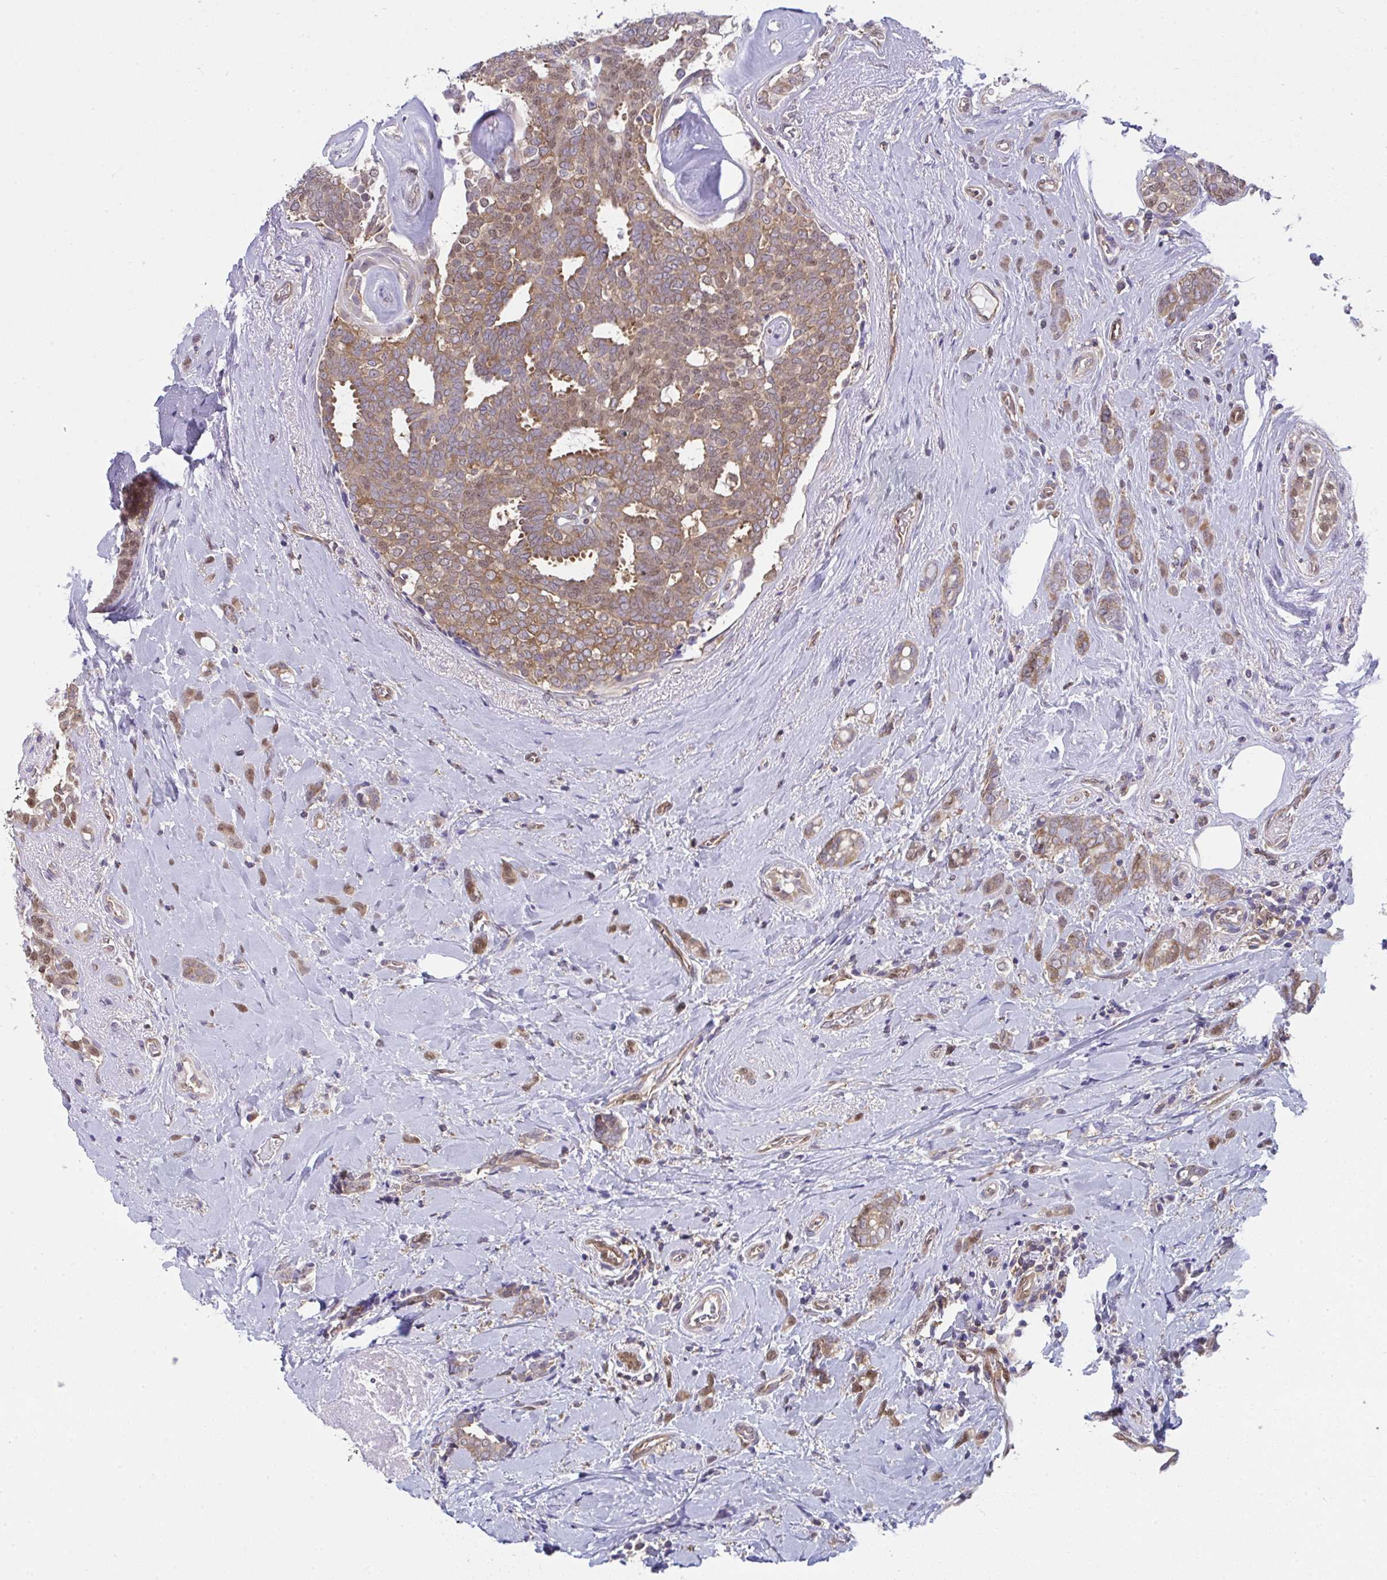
{"staining": {"intensity": "moderate", "quantity": ">75%", "location": "cytoplasmic/membranous,nuclear"}, "tissue": "breast cancer", "cell_type": "Tumor cells", "image_type": "cancer", "snomed": [{"axis": "morphology", "description": "Intraductal carcinoma, in situ"}, {"axis": "morphology", "description": "Duct carcinoma"}, {"axis": "morphology", "description": "Lobular carcinoma, in situ"}, {"axis": "topography", "description": "Breast"}], "caption": "A high-resolution histopathology image shows immunohistochemistry staining of intraductal carcinoma (breast), which shows moderate cytoplasmic/membranous and nuclear expression in about >75% of tumor cells.", "gene": "ALDH16A1", "patient": {"sex": "female", "age": 44}}